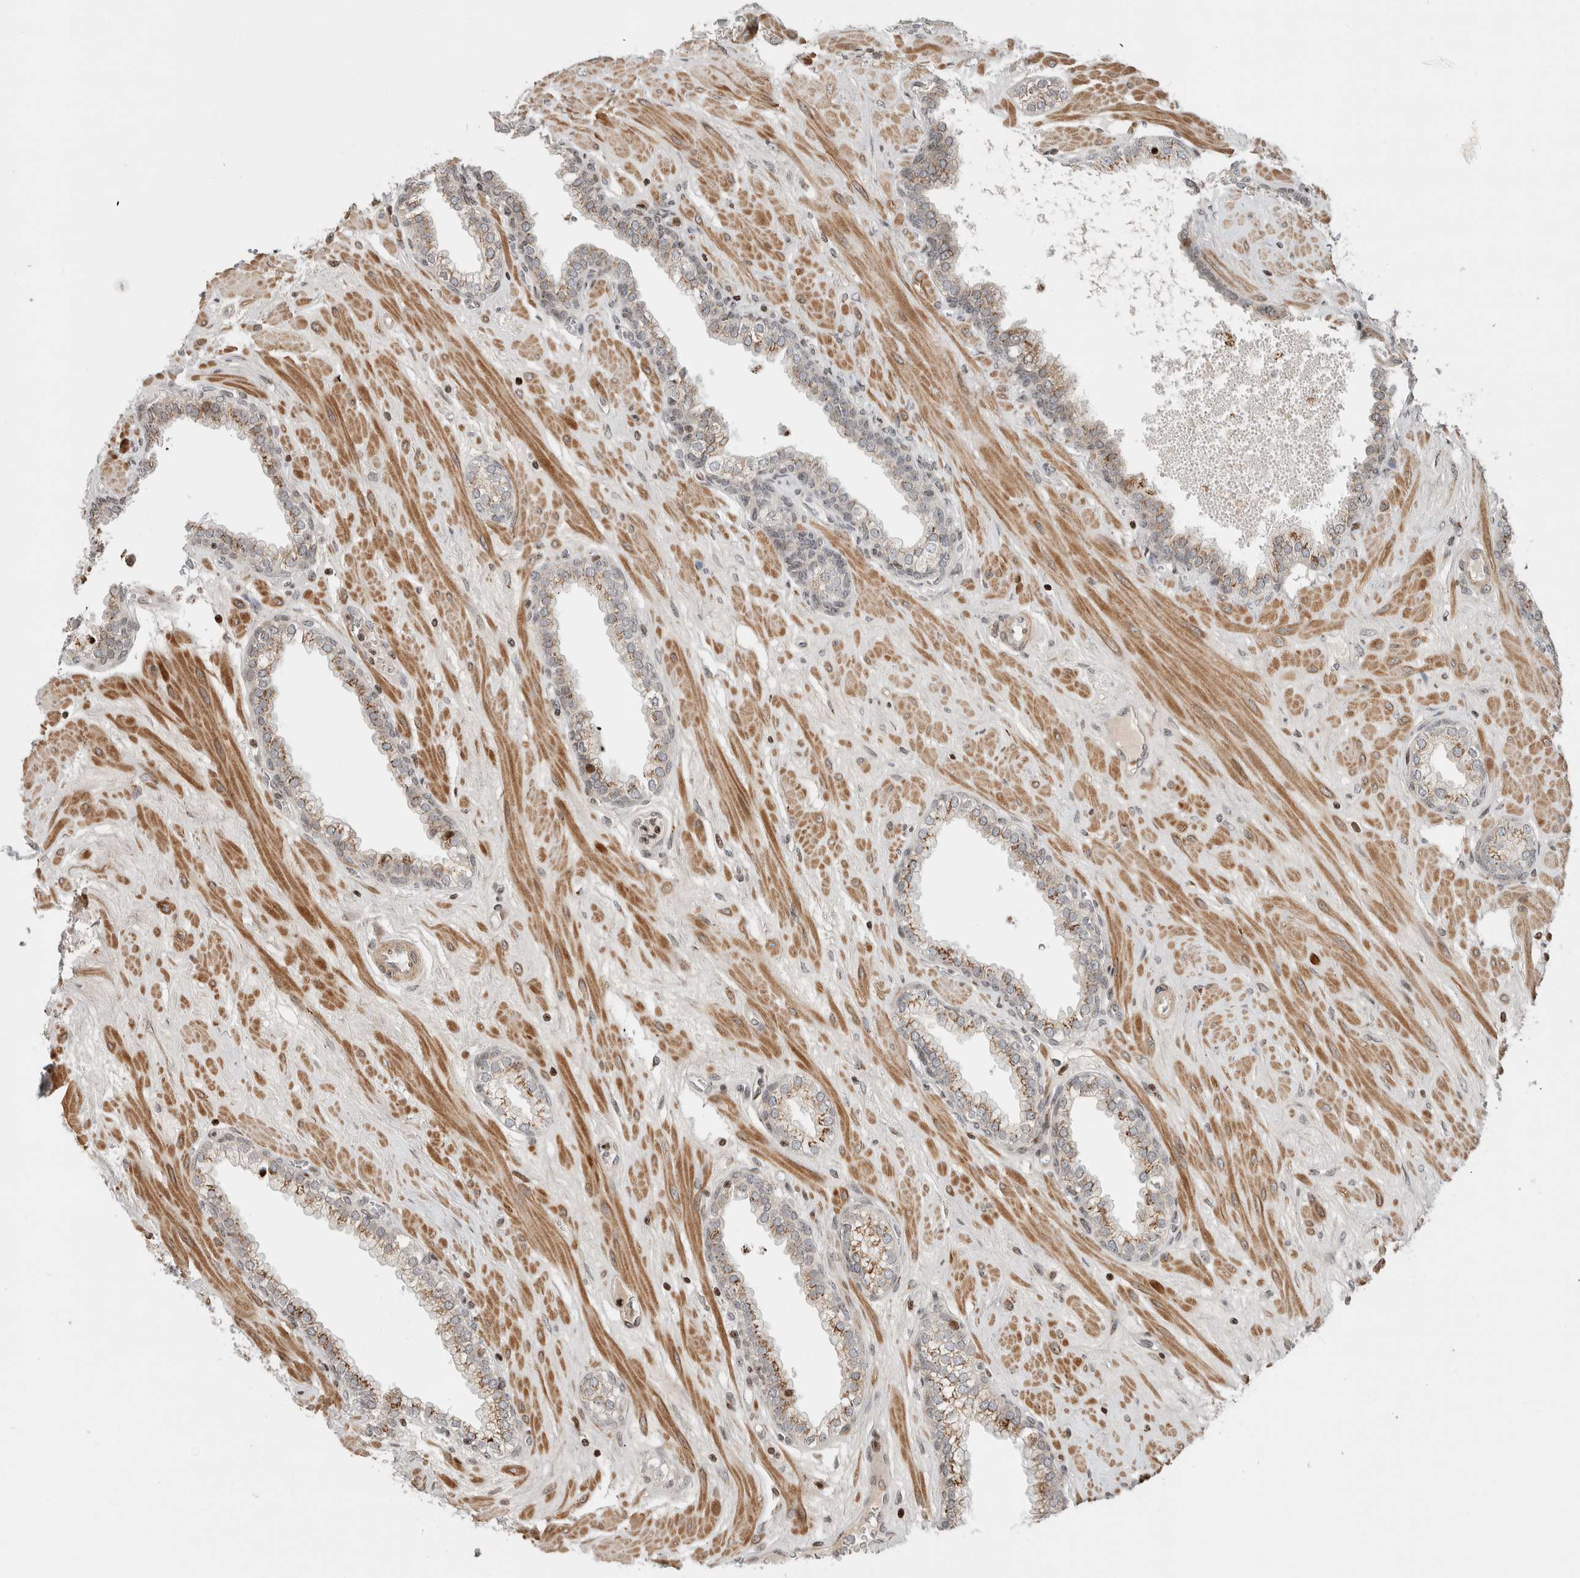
{"staining": {"intensity": "moderate", "quantity": ">75%", "location": "cytoplasmic/membranous"}, "tissue": "prostate", "cell_type": "Glandular cells", "image_type": "normal", "snomed": [{"axis": "morphology", "description": "Normal tissue, NOS"}, {"axis": "morphology", "description": "Urothelial carcinoma, Low grade"}, {"axis": "topography", "description": "Urinary bladder"}, {"axis": "topography", "description": "Prostate"}], "caption": "Immunohistochemistry (IHC) histopathology image of benign prostate: prostate stained using immunohistochemistry demonstrates medium levels of moderate protein expression localized specifically in the cytoplasmic/membranous of glandular cells, appearing as a cytoplasmic/membranous brown color.", "gene": "GINS4", "patient": {"sex": "male", "age": 60}}